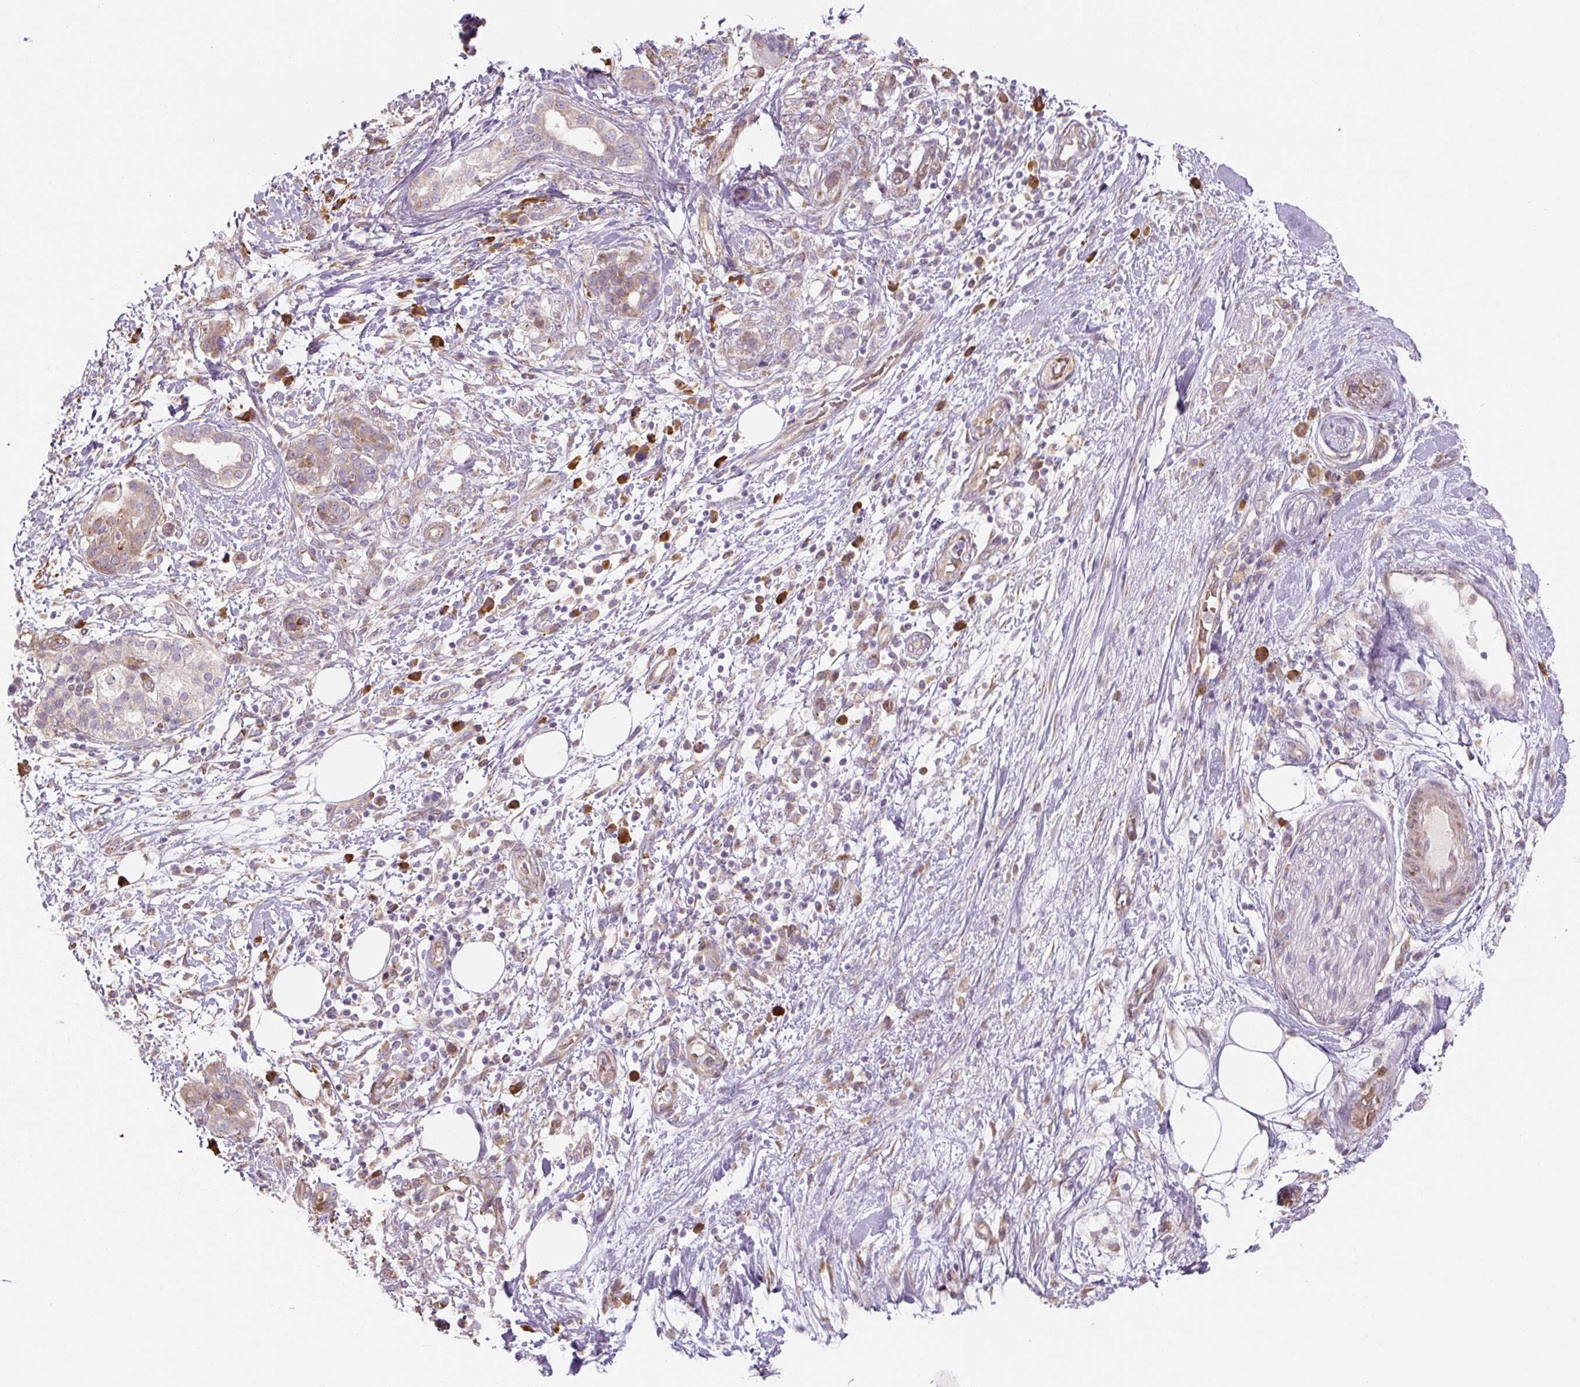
{"staining": {"intensity": "weak", "quantity": "<25%", "location": "cytoplasmic/membranous"}, "tissue": "pancreatic cancer", "cell_type": "Tumor cells", "image_type": "cancer", "snomed": [{"axis": "morphology", "description": "Adenocarcinoma, NOS"}, {"axis": "topography", "description": "Pancreas"}], "caption": "The micrograph reveals no significant positivity in tumor cells of pancreatic cancer.", "gene": "RASA1", "patient": {"sex": "female", "age": 73}}